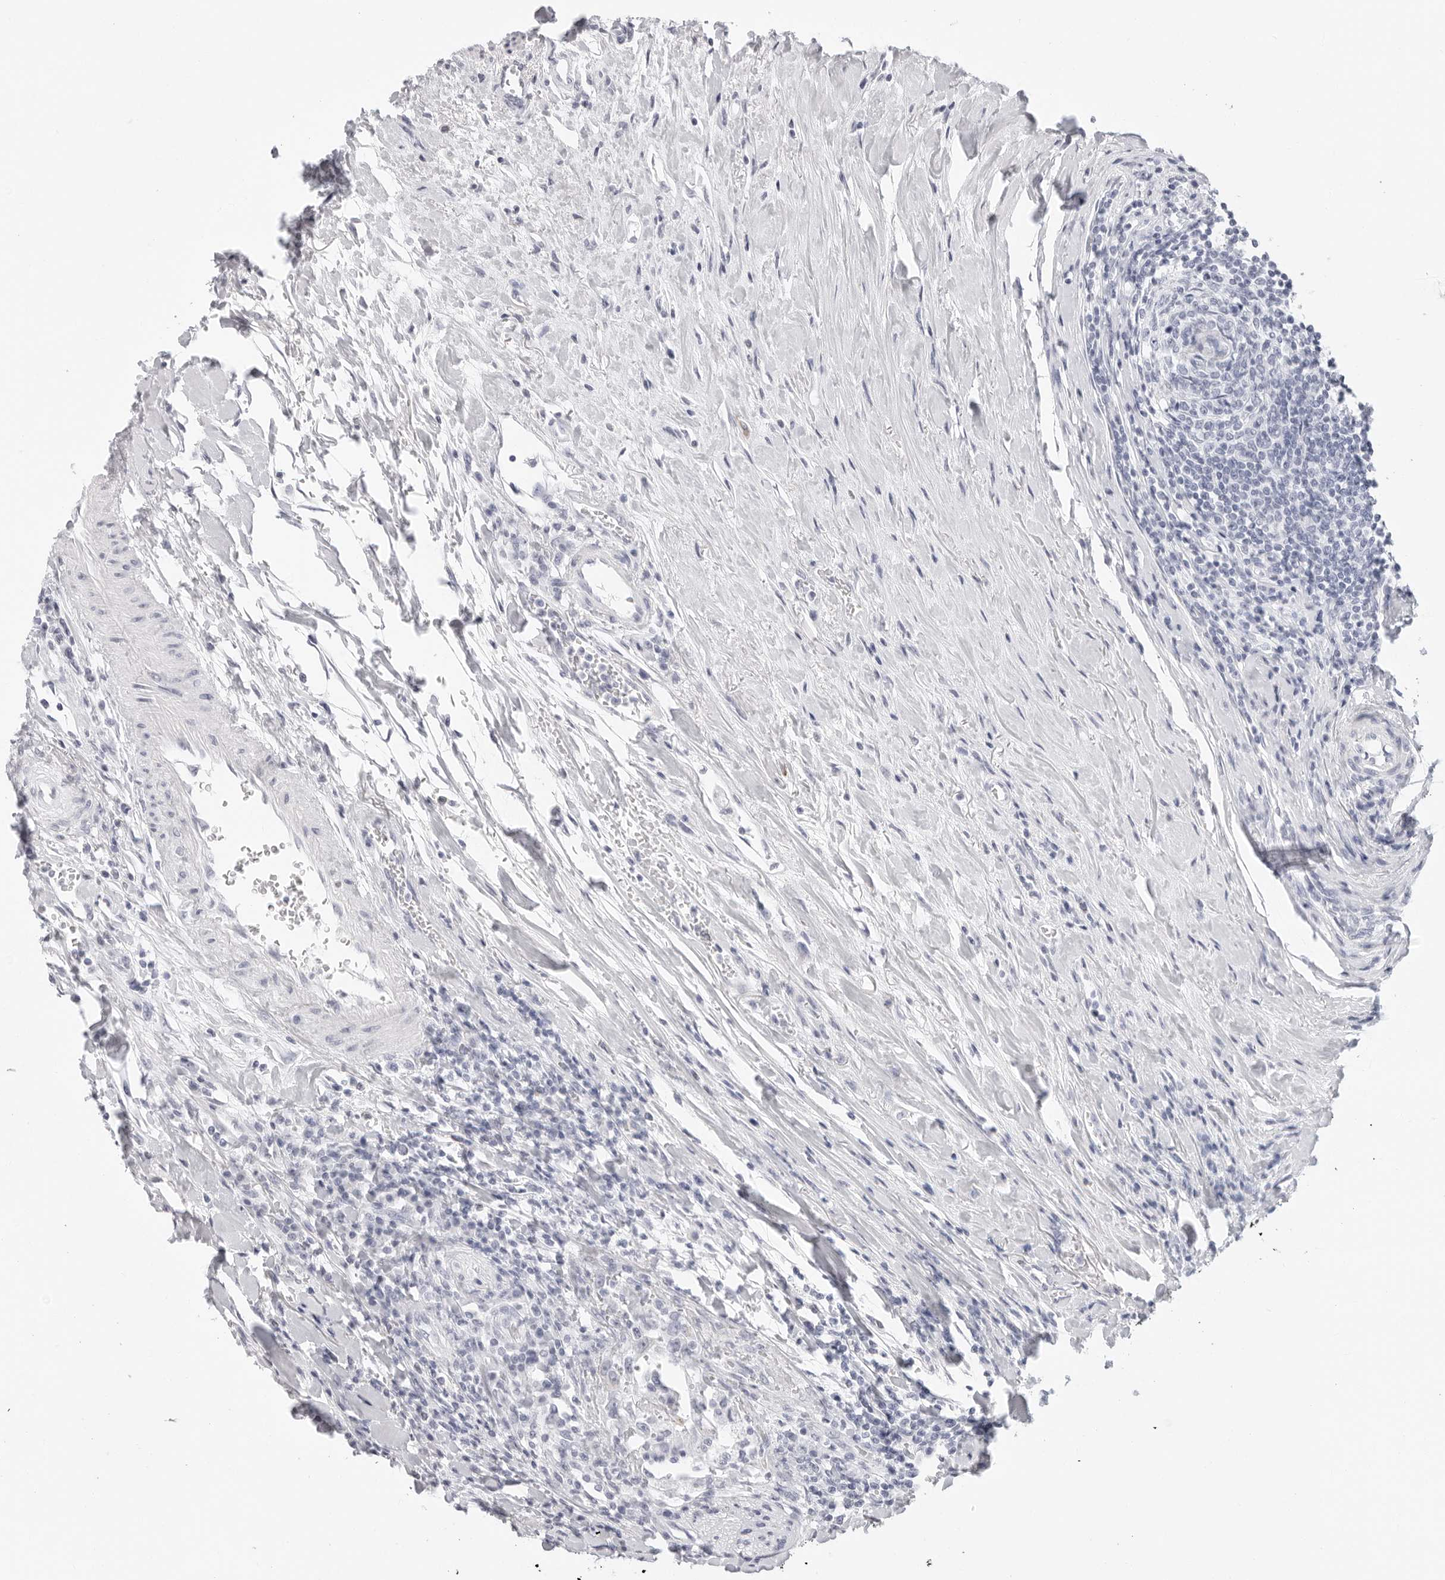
{"staining": {"intensity": "negative", "quantity": "none", "location": "none"}, "tissue": "urothelial cancer", "cell_type": "Tumor cells", "image_type": "cancer", "snomed": [{"axis": "morphology", "description": "Urothelial carcinoma, High grade"}, {"axis": "topography", "description": "Urinary bladder"}], "caption": "High-grade urothelial carcinoma was stained to show a protein in brown. There is no significant staining in tumor cells. The staining was performed using DAB to visualize the protein expression in brown, while the nuclei were stained in blue with hematoxylin (Magnification: 20x).", "gene": "AGMAT", "patient": {"sex": "female", "age": 80}}